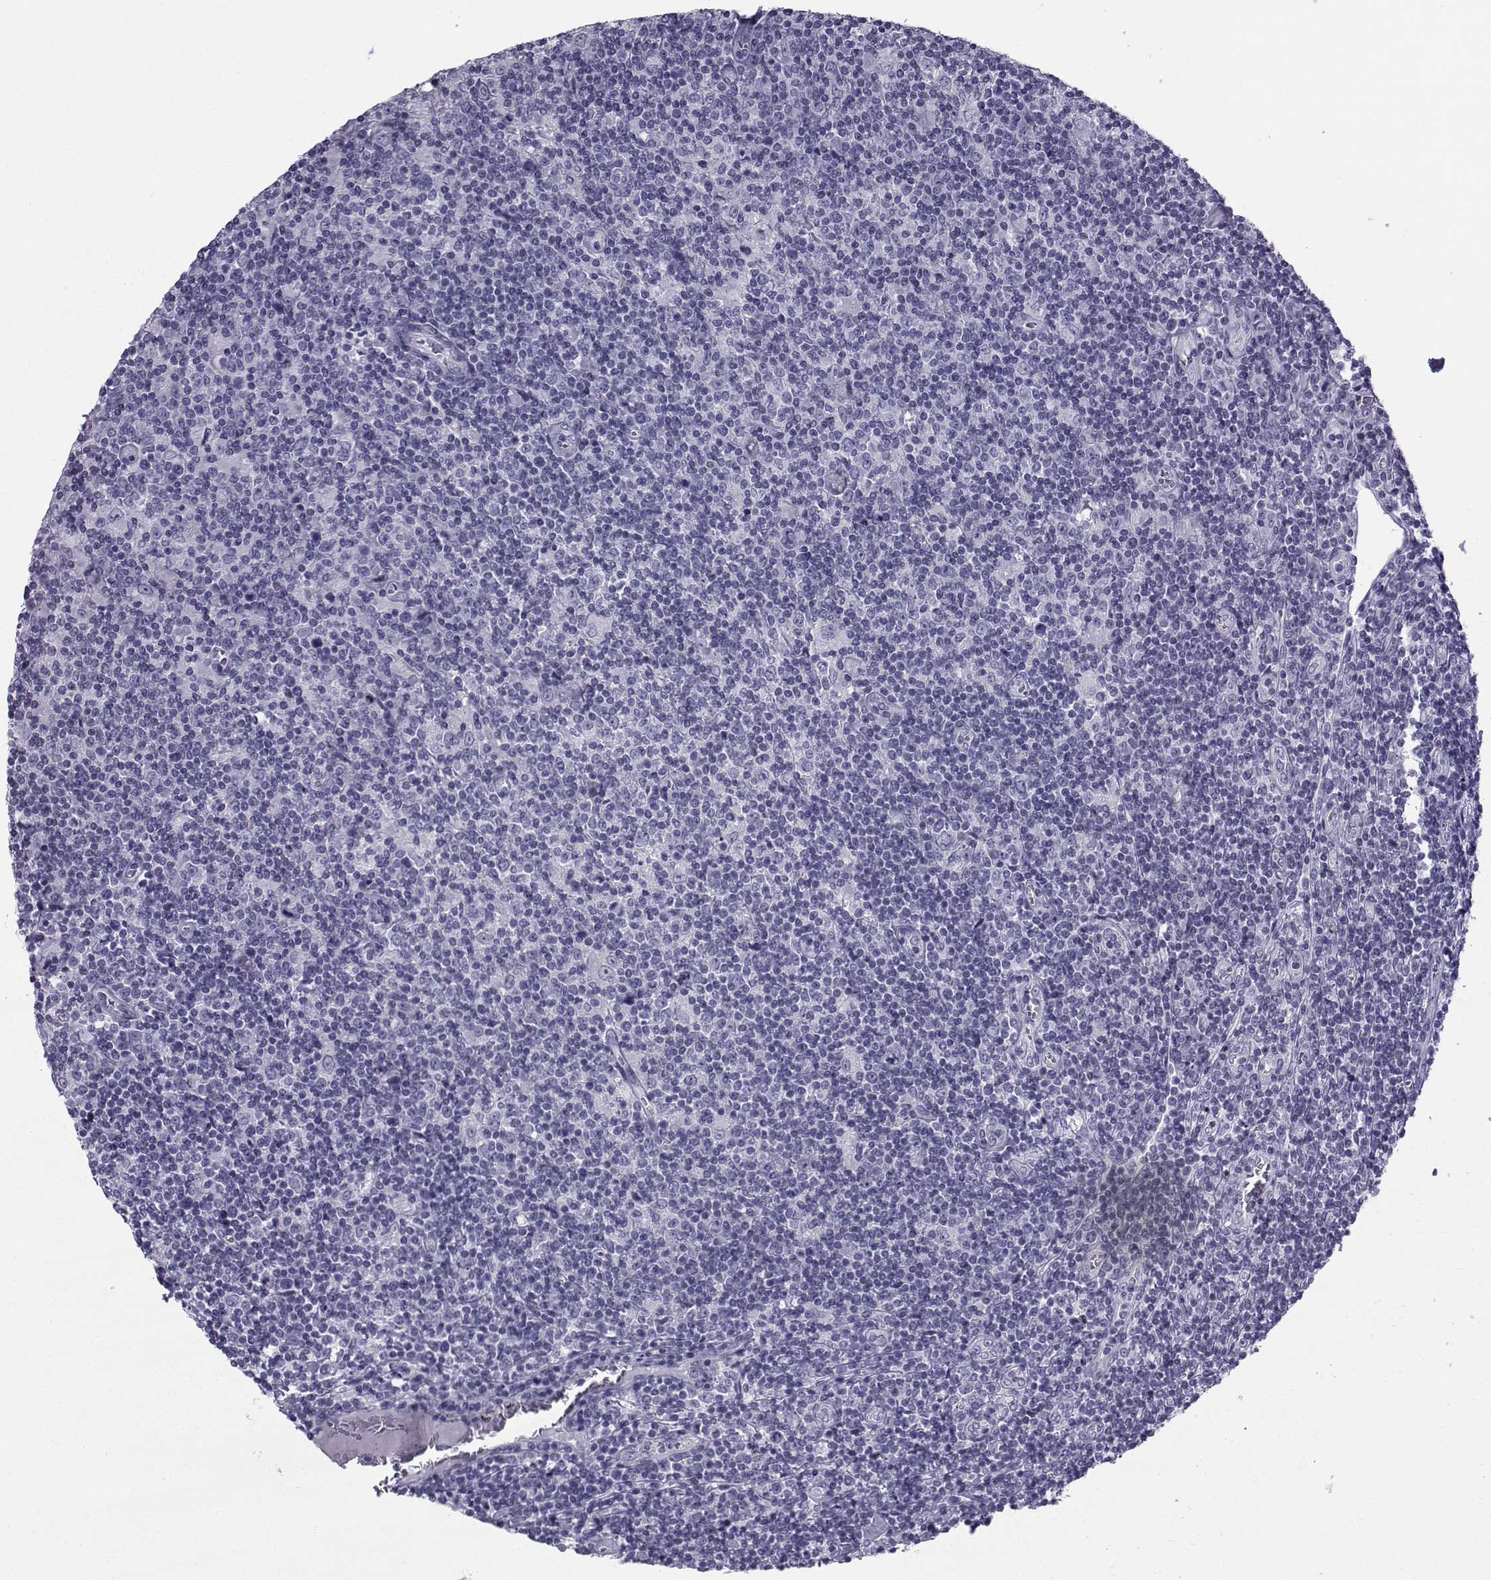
{"staining": {"intensity": "negative", "quantity": "none", "location": "none"}, "tissue": "lymphoma", "cell_type": "Tumor cells", "image_type": "cancer", "snomed": [{"axis": "morphology", "description": "Hodgkin's disease, NOS"}, {"axis": "topography", "description": "Lymph node"}], "caption": "There is no significant expression in tumor cells of lymphoma.", "gene": "SPANXD", "patient": {"sex": "male", "age": 40}}